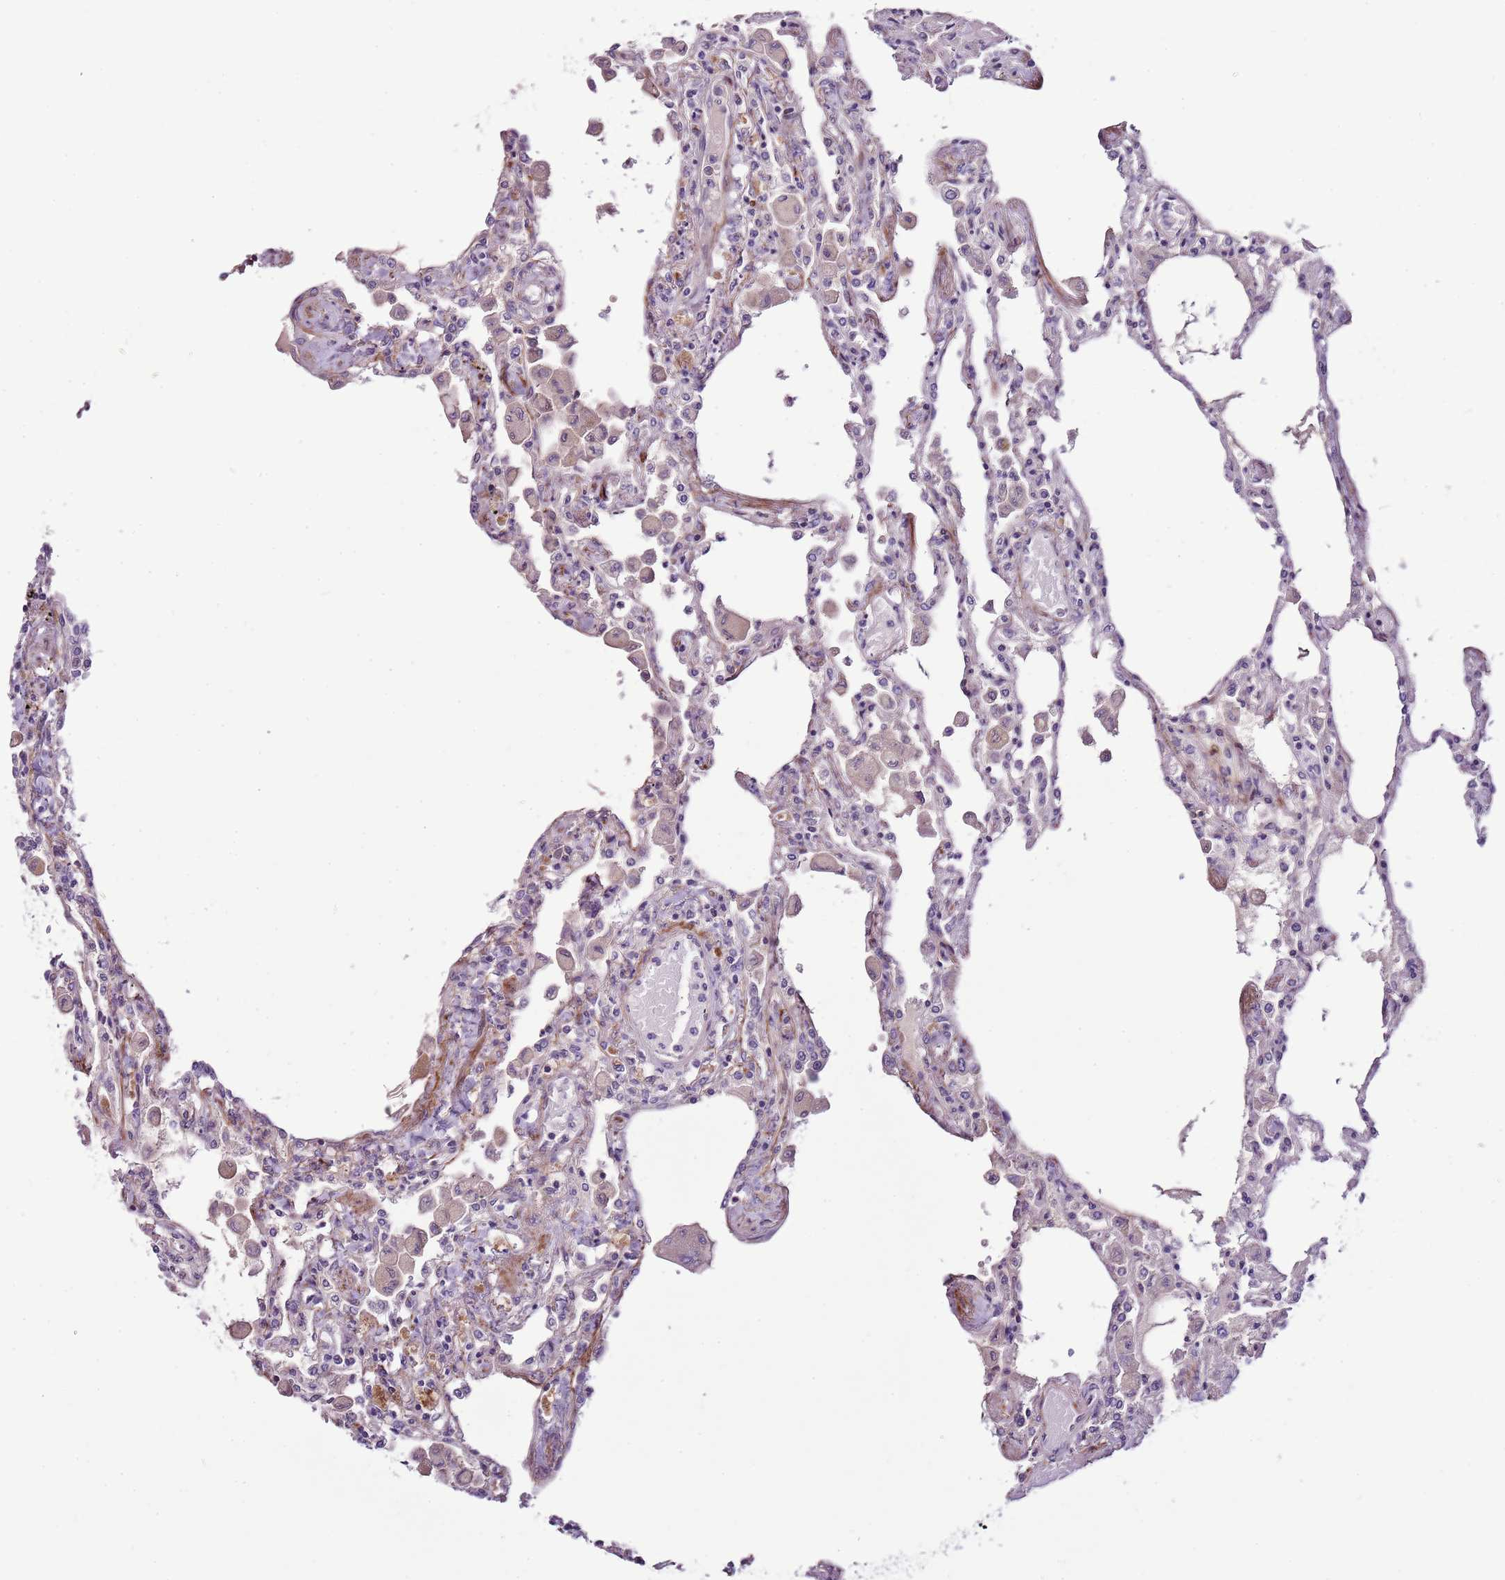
{"staining": {"intensity": "negative", "quantity": "none", "location": "none"}, "tissue": "lung", "cell_type": "Alveolar cells", "image_type": "normal", "snomed": [{"axis": "morphology", "description": "Normal tissue, NOS"}, {"axis": "topography", "description": "Bronchus"}, {"axis": "topography", "description": "Lung"}], "caption": "An immunohistochemistry image of unremarkable lung is shown. There is no staining in alveolar cells of lung. (DAB immunohistochemistry visualized using brightfield microscopy, high magnification).", "gene": "NKX2", "patient": {"sex": "female", "age": 49}}